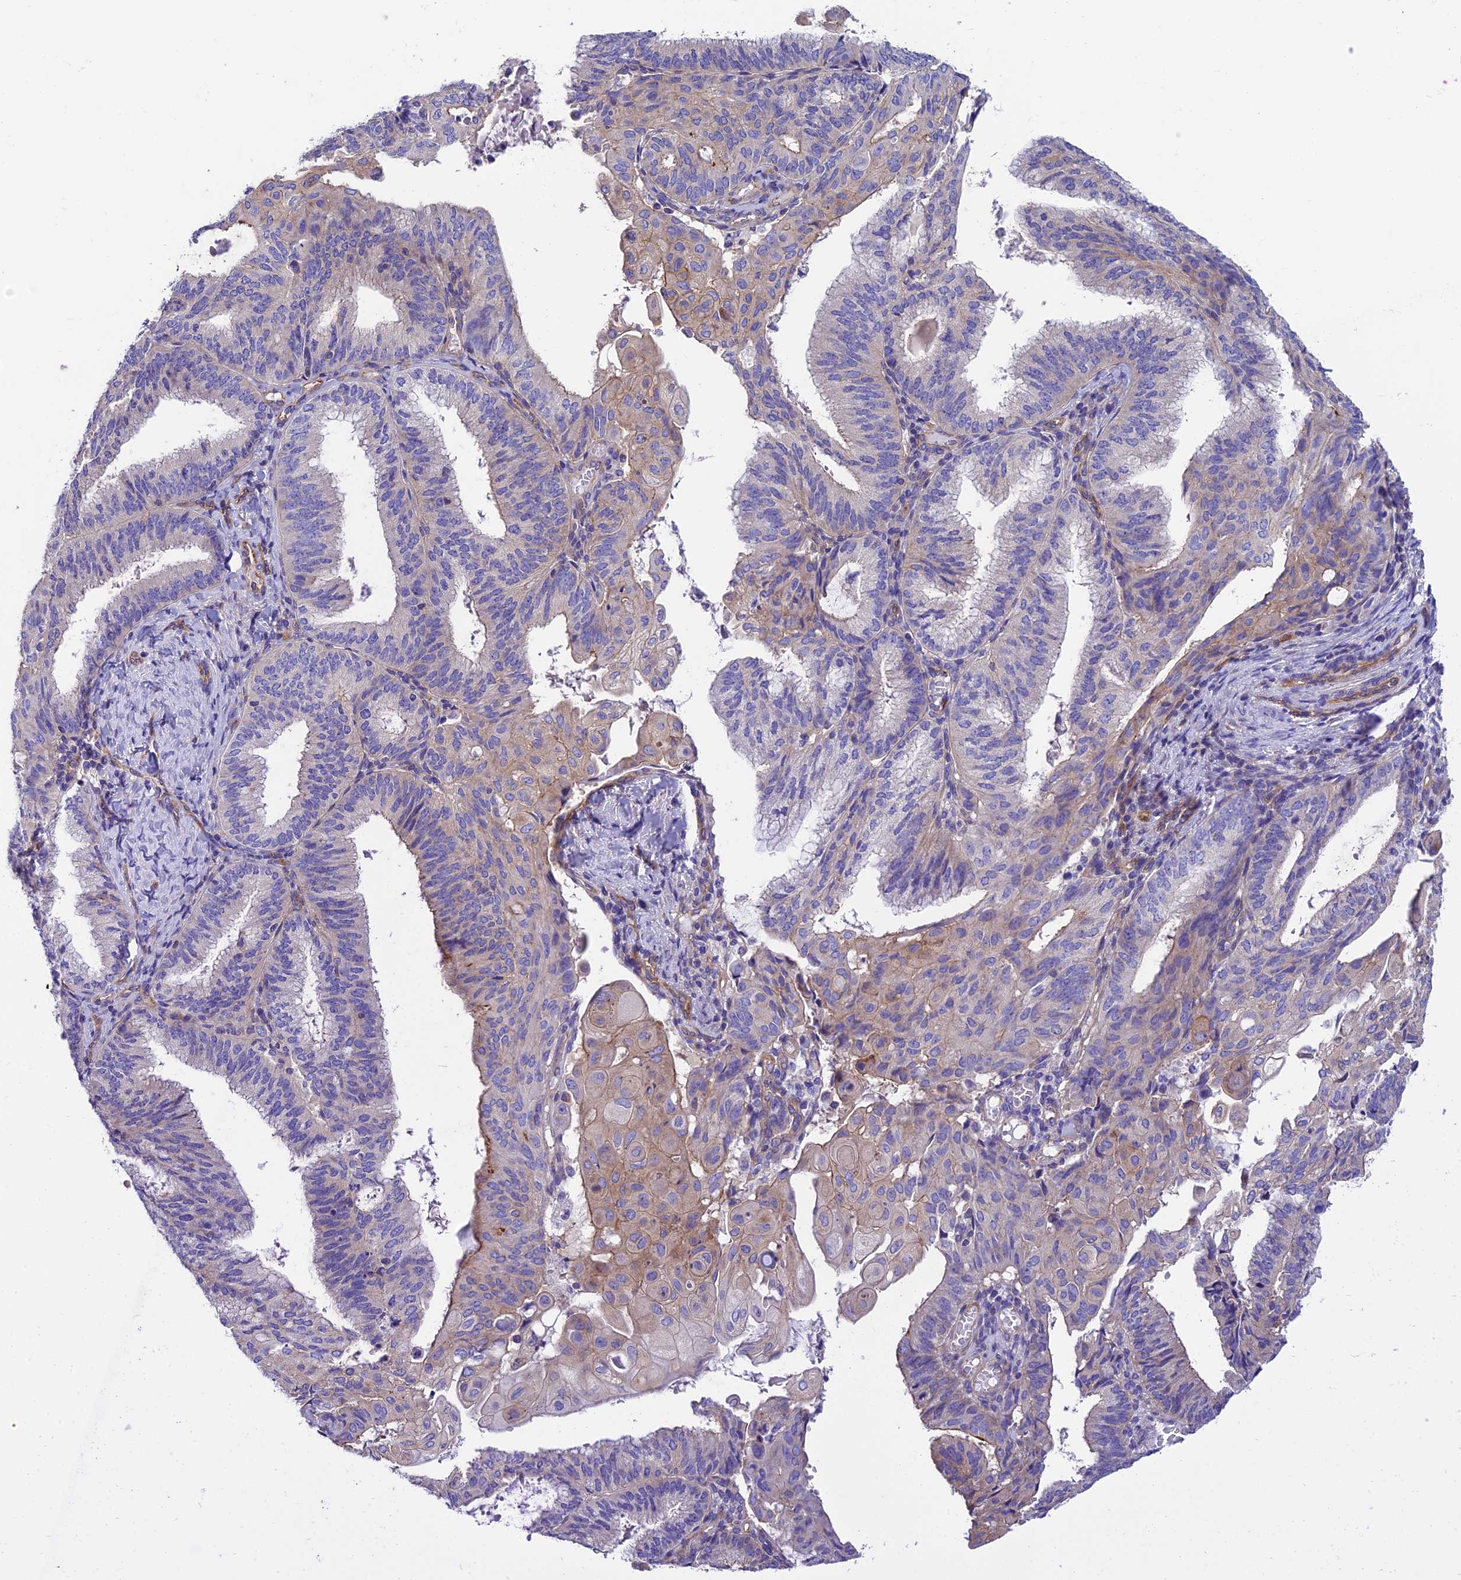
{"staining": {"intensity": "weak", "quantity": "<25%", "location": "cytoplasmic/membranous"}, "tissue": "endometrial cancer", "cell_type": "Tumor cells", "image_type": "cancer", "snomed": [{"axis": "morphology", "description": "Adenocarcinoma, NOS"}, {"axis": "topography", "description": "Endometrium"}], "caption": "Tumor cells are negative for brown protein staining in endometrial adenocarcinoma. (DAB (3,3'-diaminobenzidine) IHC visualized using brightfield microscopy, high magnification).", "gene": "PPFIA3", "patient": {"sex": "female", "age": 49}}